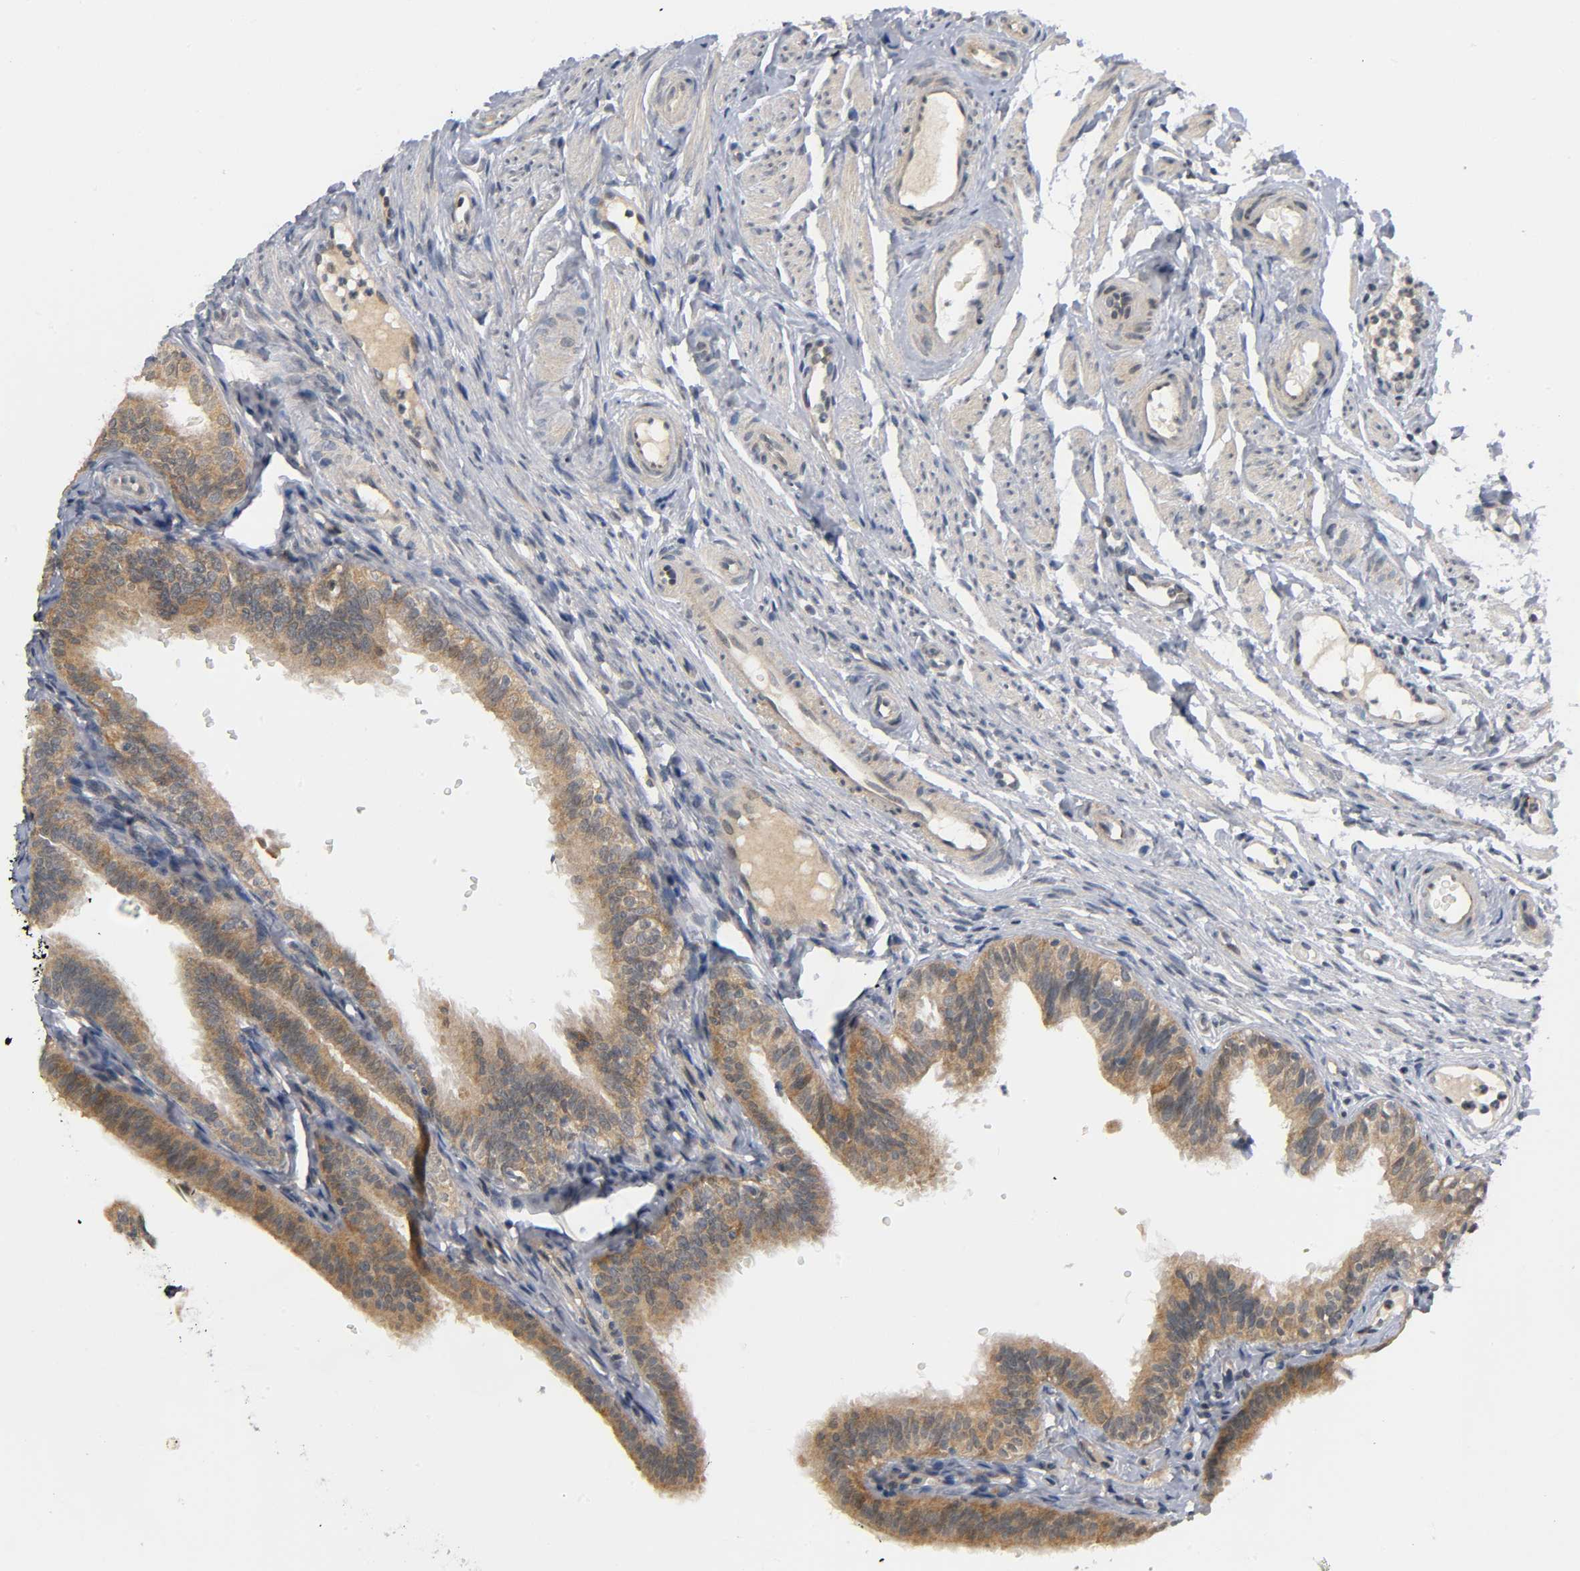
{"staining": {"intensity": "moderate", "quantity": ">75%", "location": "cytoplasmic/membranous"}, "tissue": "fallopian tube", "cell_type": "Glandular cells", "image_type": "normal", "snomed": [{"axis": "morphology", "description": "Normal tissue, NOS"}, {"axis": "morphology", "description": "Dermoid, NOS"}, {"axis": "topography", "description": "Fallopian tube"}], "caption": "Fallopian tube stained with a brown dye displays moderate cytoplasmic/membranous positive positivity in about >75% of glandular cells.", "gene": "MAPK8", "patient": {"sex": "female", "age": 33}}